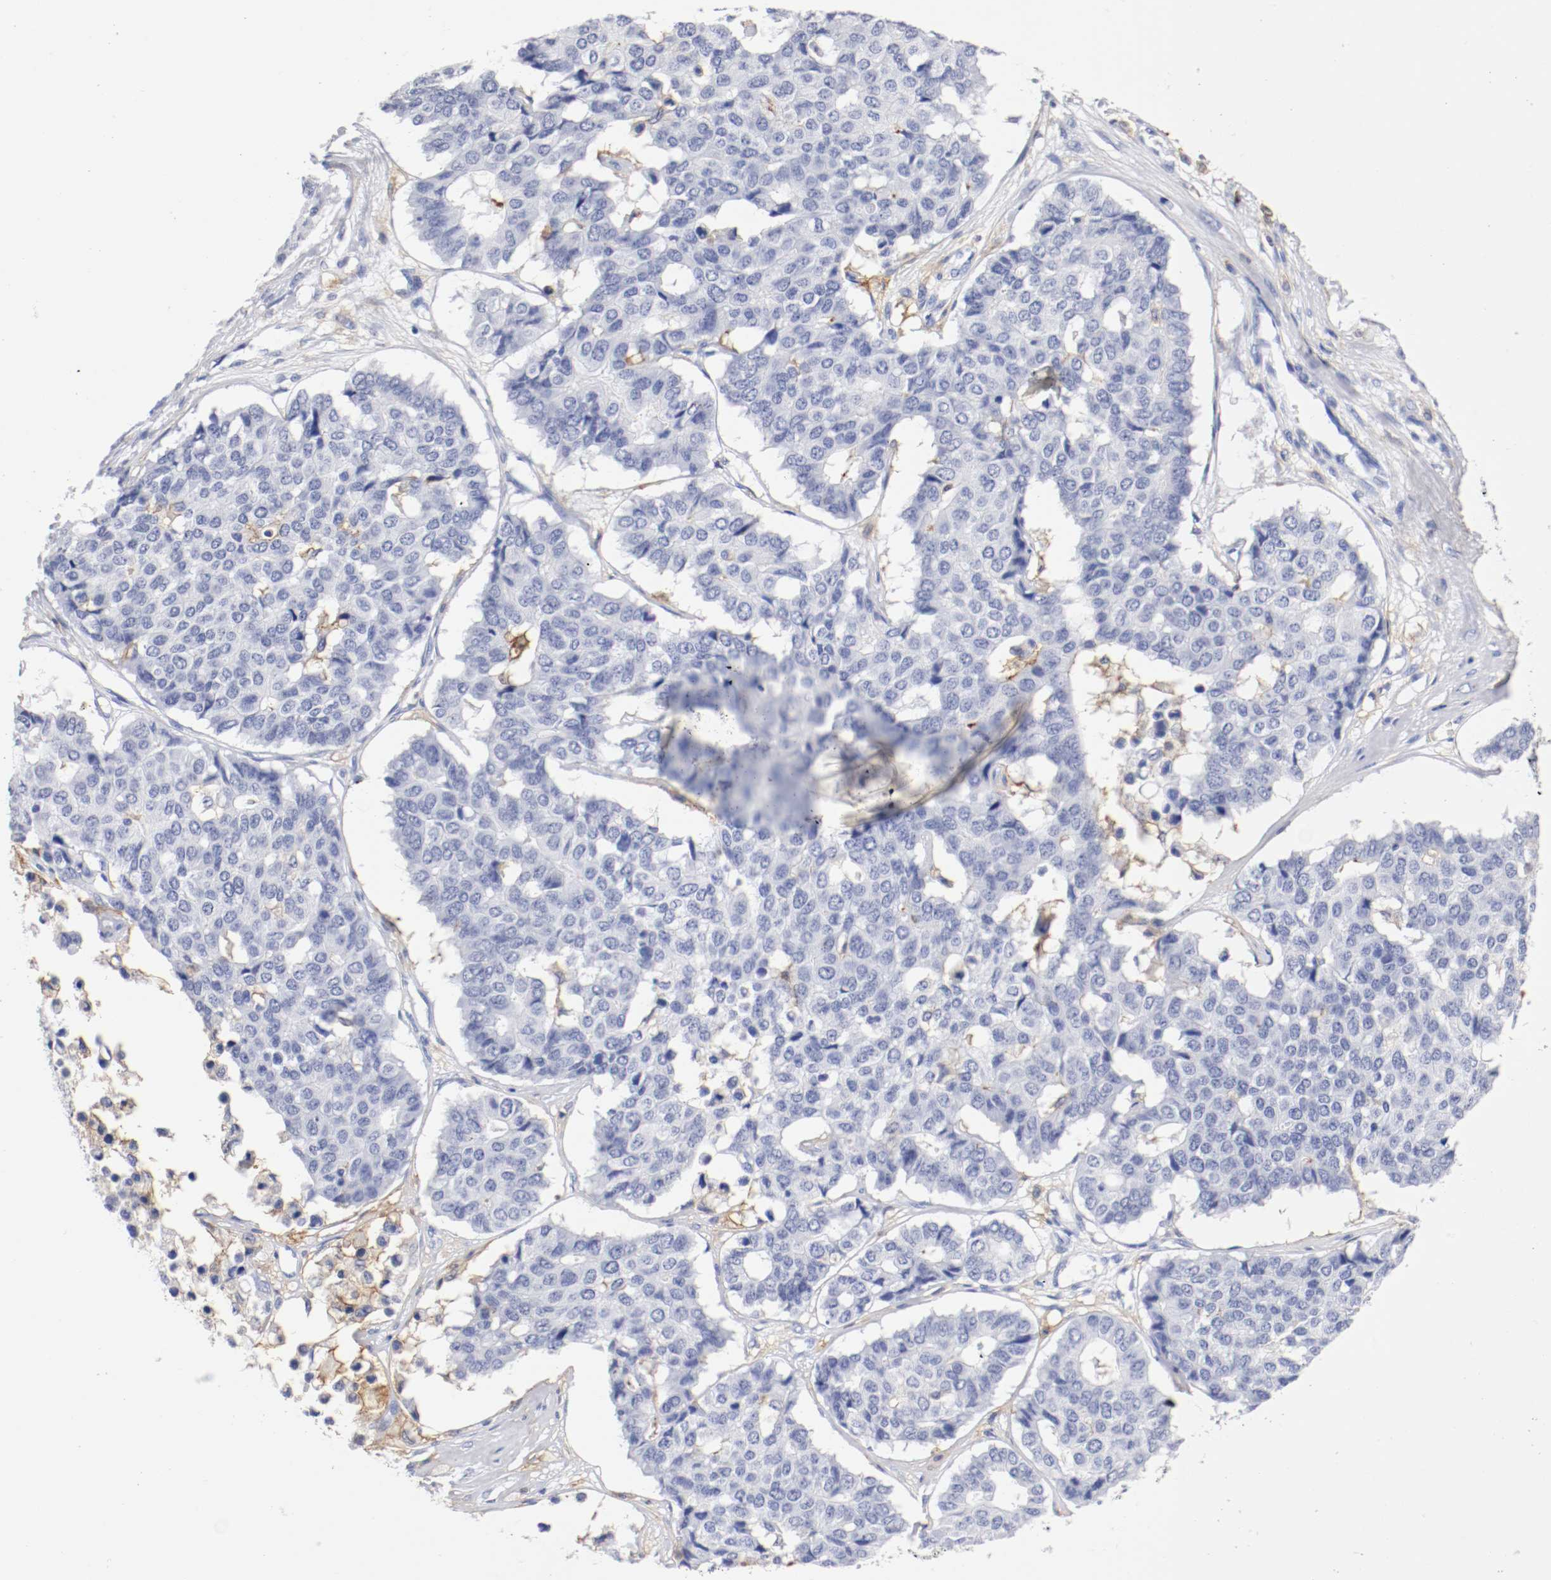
{"staining": {"intensity": "negative", "quantity": "none", "location": "none"}, "tissue": "pancreatic cancer", "cell_type": "Tumor cells", "image_type": "cancer", "snomed": [{"axis": "morphology", "description": "Adenocarcinoma, NOS"}, {"axis": "topography", "description": "Pancreas"}], "caption": "DAB (3,3'-diaminobenzidine) immunohistochemical staining of human pancreatic cancer reveals no significant staining in tumor cells. (DAB (3,3'-diaminobenzidine) immunohistochemistry visualized using brightfield microscopy, high magnification).", "gene": "ITGAX", "patient": {"sex": "male", "age": 50}}